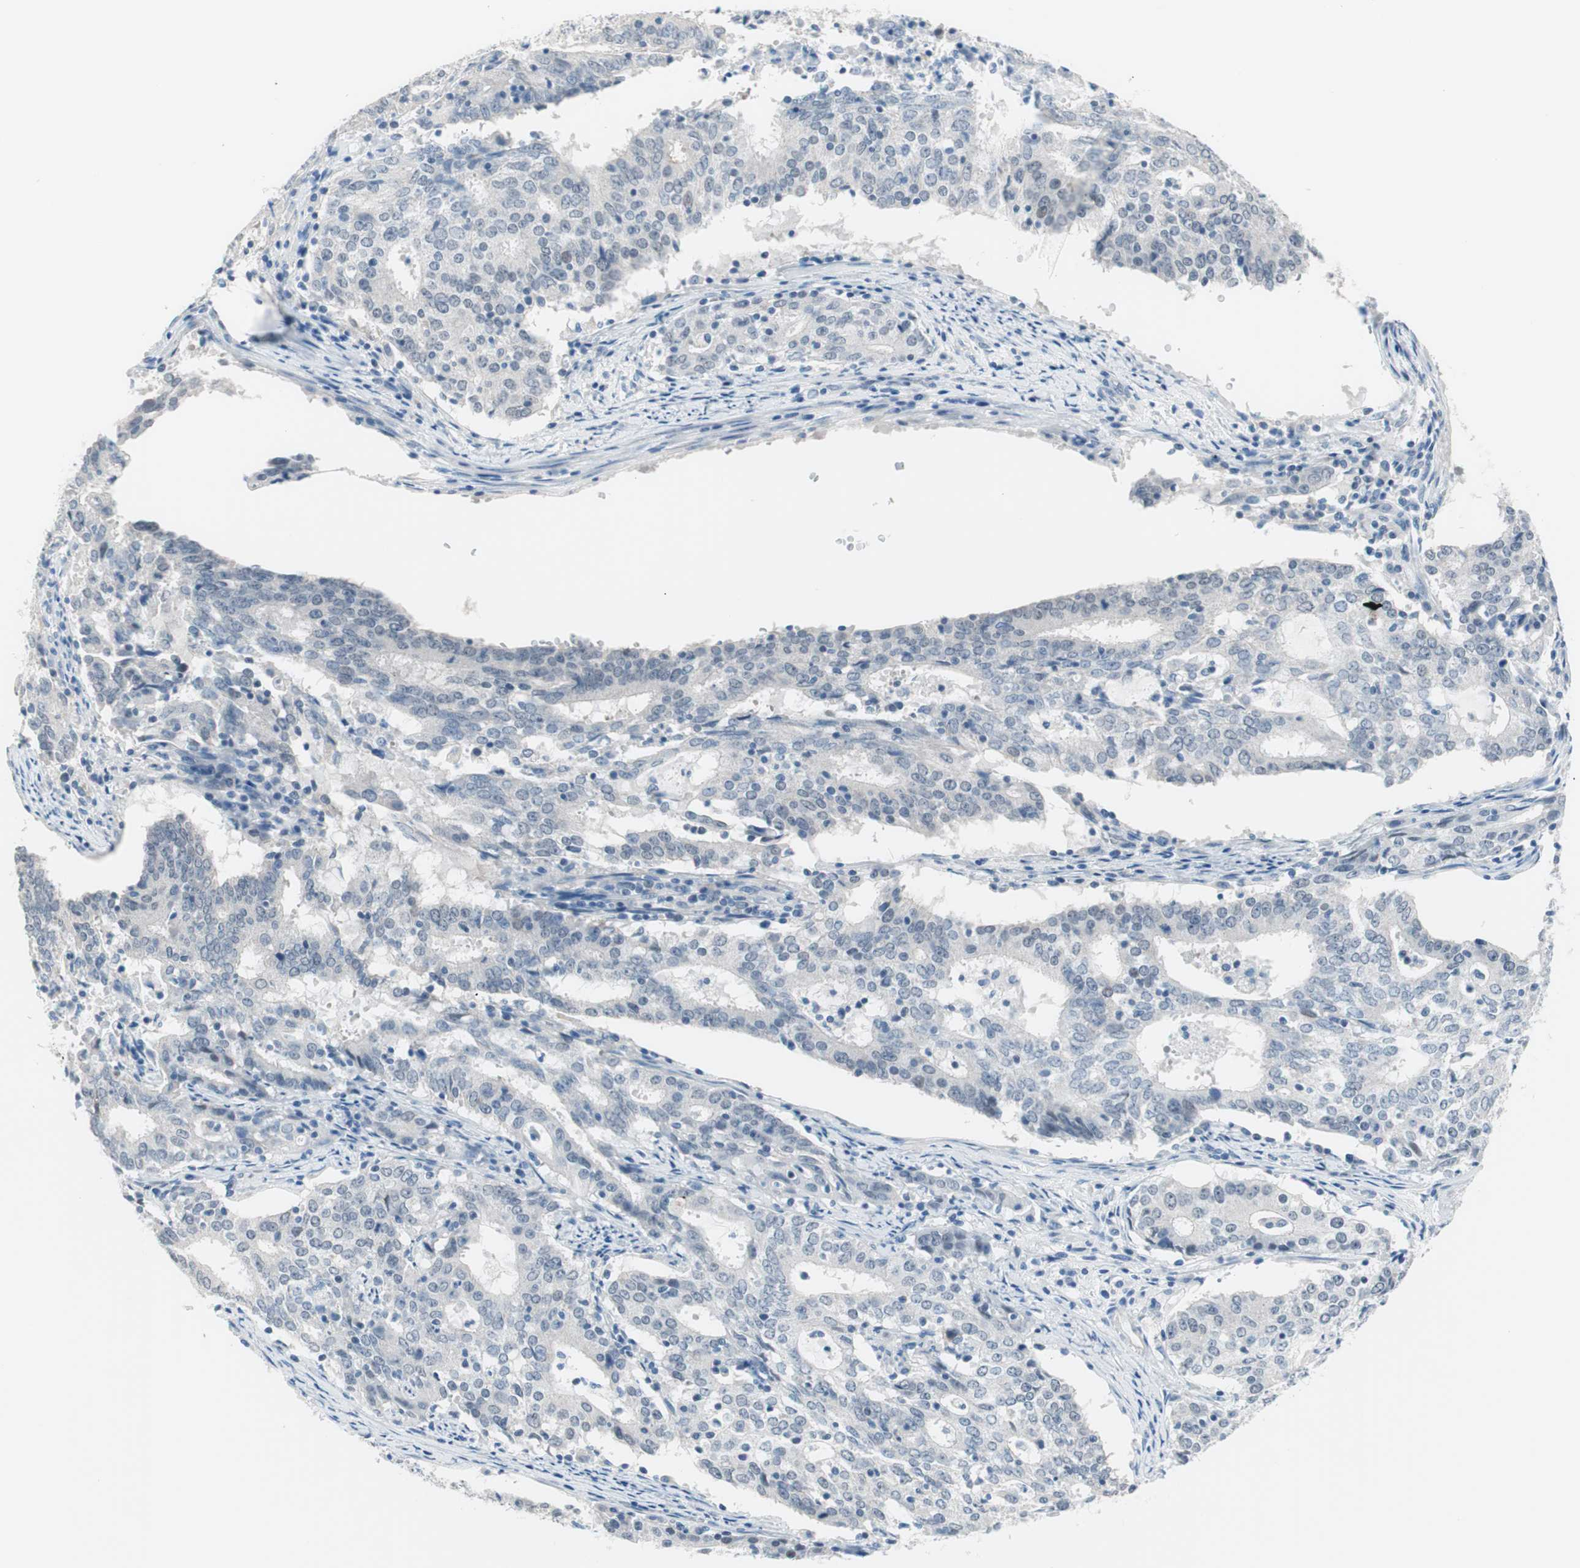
{"staining": {"intensity": "negative", "quantity": "none", "location": "none"}, "tissue": "cervical cancer", "cell_type": "Tumor cells", "image_type": "cancer", "snomed": [{"axis": "morphology", "description": "Adenocarcinoma, NOS"}, {"axis": "topography", "description": "Cervix"}], "caption": "High power microscopy histopathology image of an immunohistochemistry micrograph of cervical cancer, revealing no significant staining in tumor cells.", "gene": "VIL1", "patient": {"sex": "female", "age": 44}}